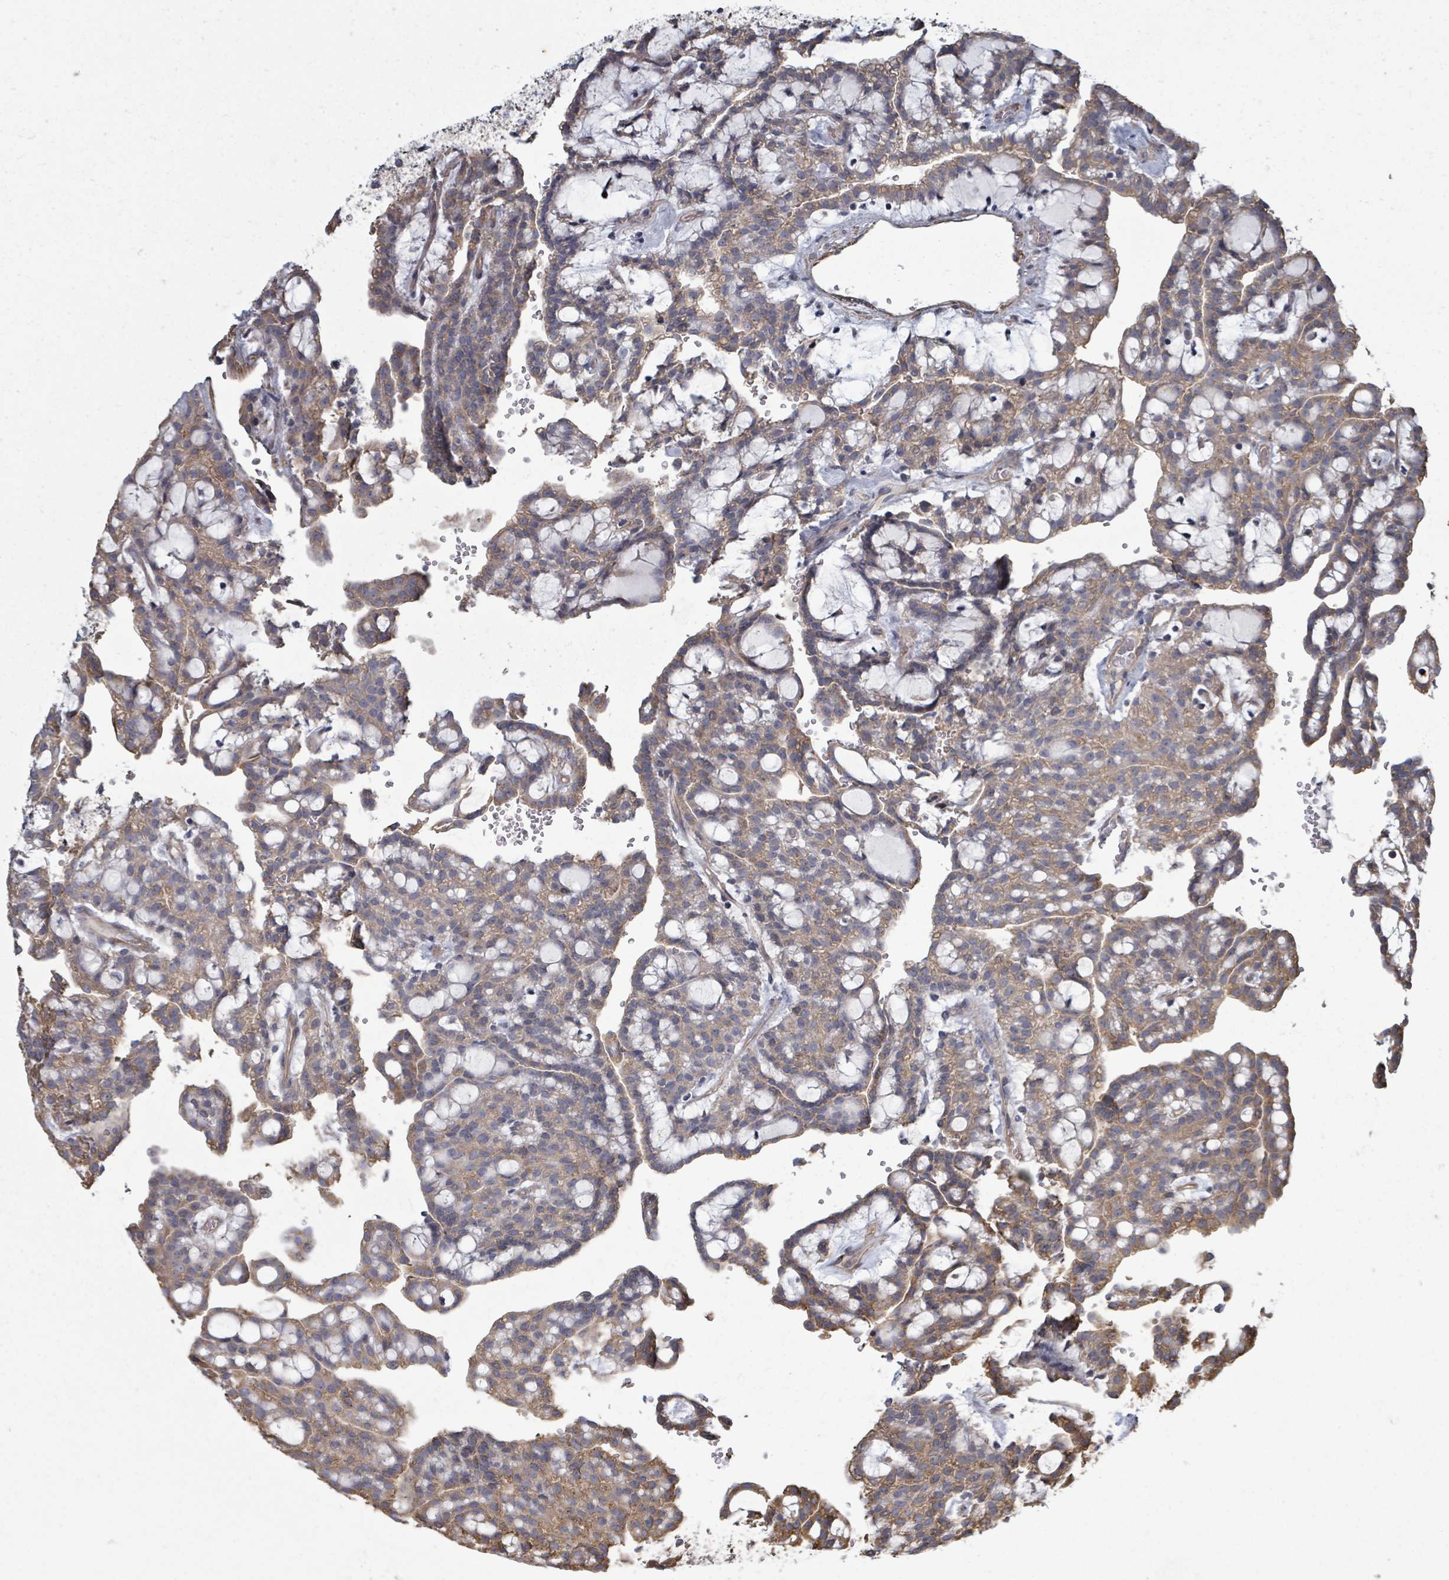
{"staining": {"intensity": "weak", "quantity": ">75%", "location": "cytoplasmic/membranous"}, "tissue": "renal cancer", "cell_type": "Tumor cells", "image_type": "cancer", "snomed": [{"axis": "morphology", "description": "Adenocarcinoma, NOS"}, {"axis": "topography", "description": "Kidney"}], "caption": "Protein analysis of renal cancer tissue demonstrates weak cytoplasmic/membranous expression in approximately >75% of tumor cells. (DAB (3,3'-diaminobenzidine) = brown stain, brightfield microscopy at high magnification).", "gene": "ADCK1", "patient": {"sex": "male", "age": 63}}